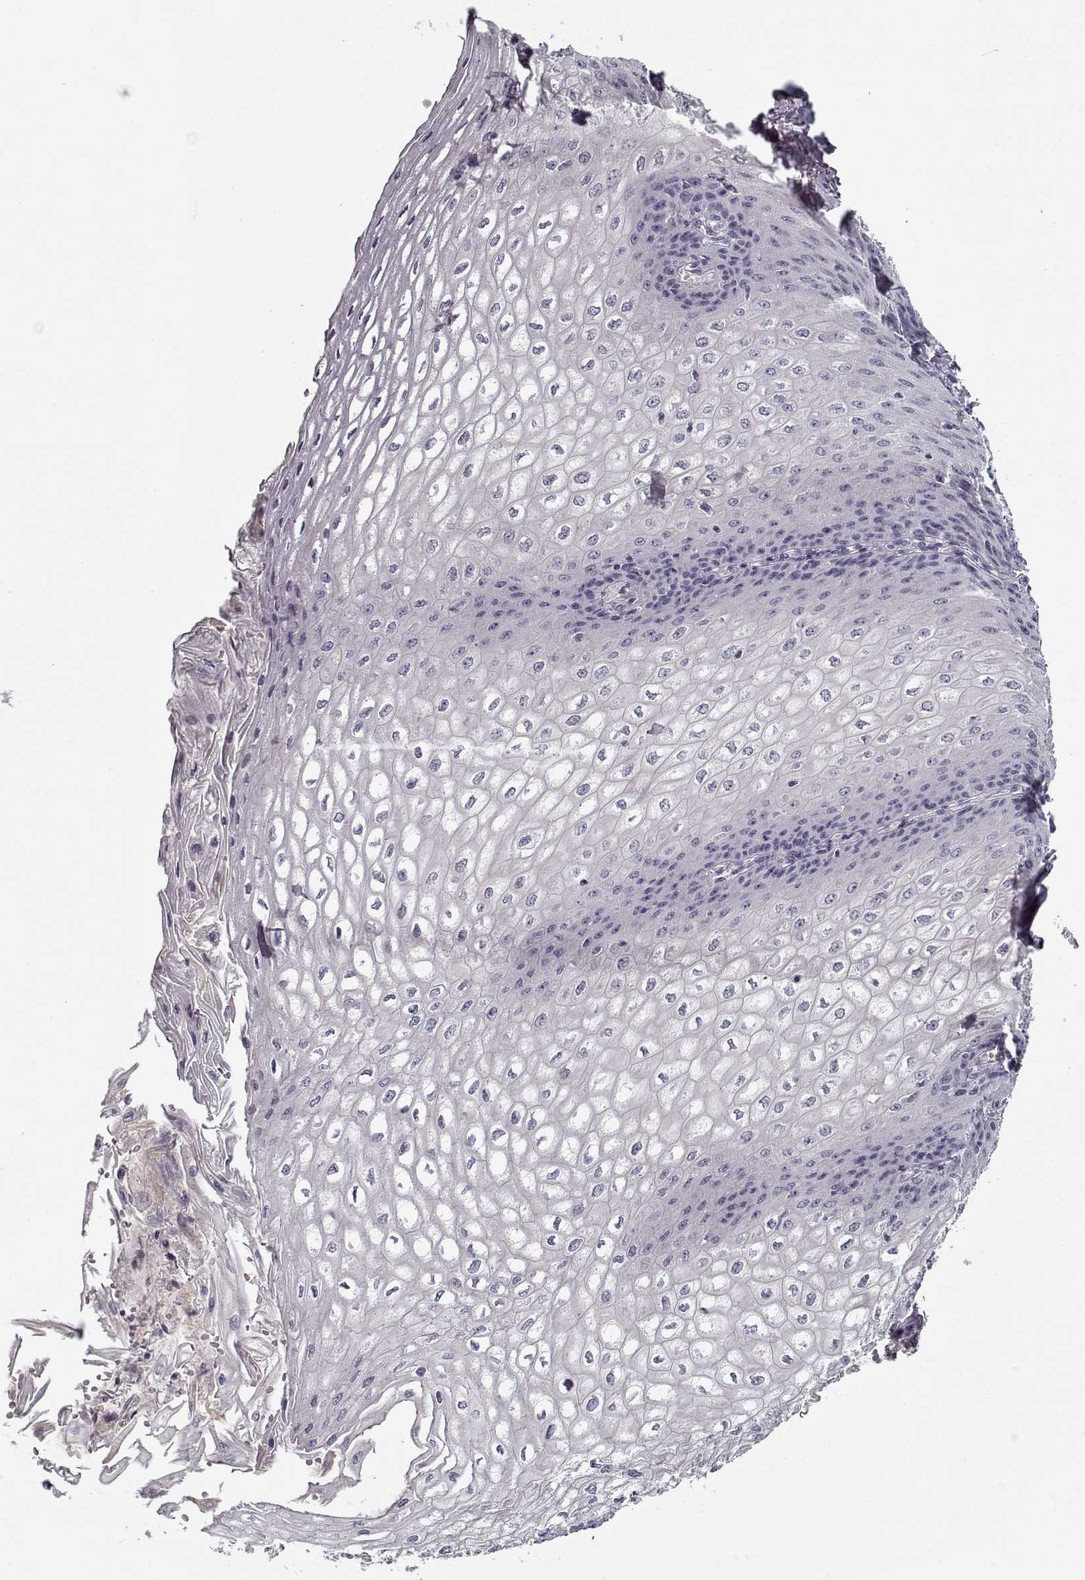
{"staining": {"intensity": "negative", "quantity": "none", "location": "none"}, "tissue": "esophagus", "cell_type": "Squamous epithelial cells", "image_type": "normal", "snomed": [{"axis": "morphology", "description": "Normal tissue, NOS"}, {"axis": "topography", "description": "Esophagus"}], "caption": "The histopathology image demonstrates no significant staining in squamous epithelial cells of esophagus.", "gene": "DDX25", "patient": {"sex": "male", "age": 58}}